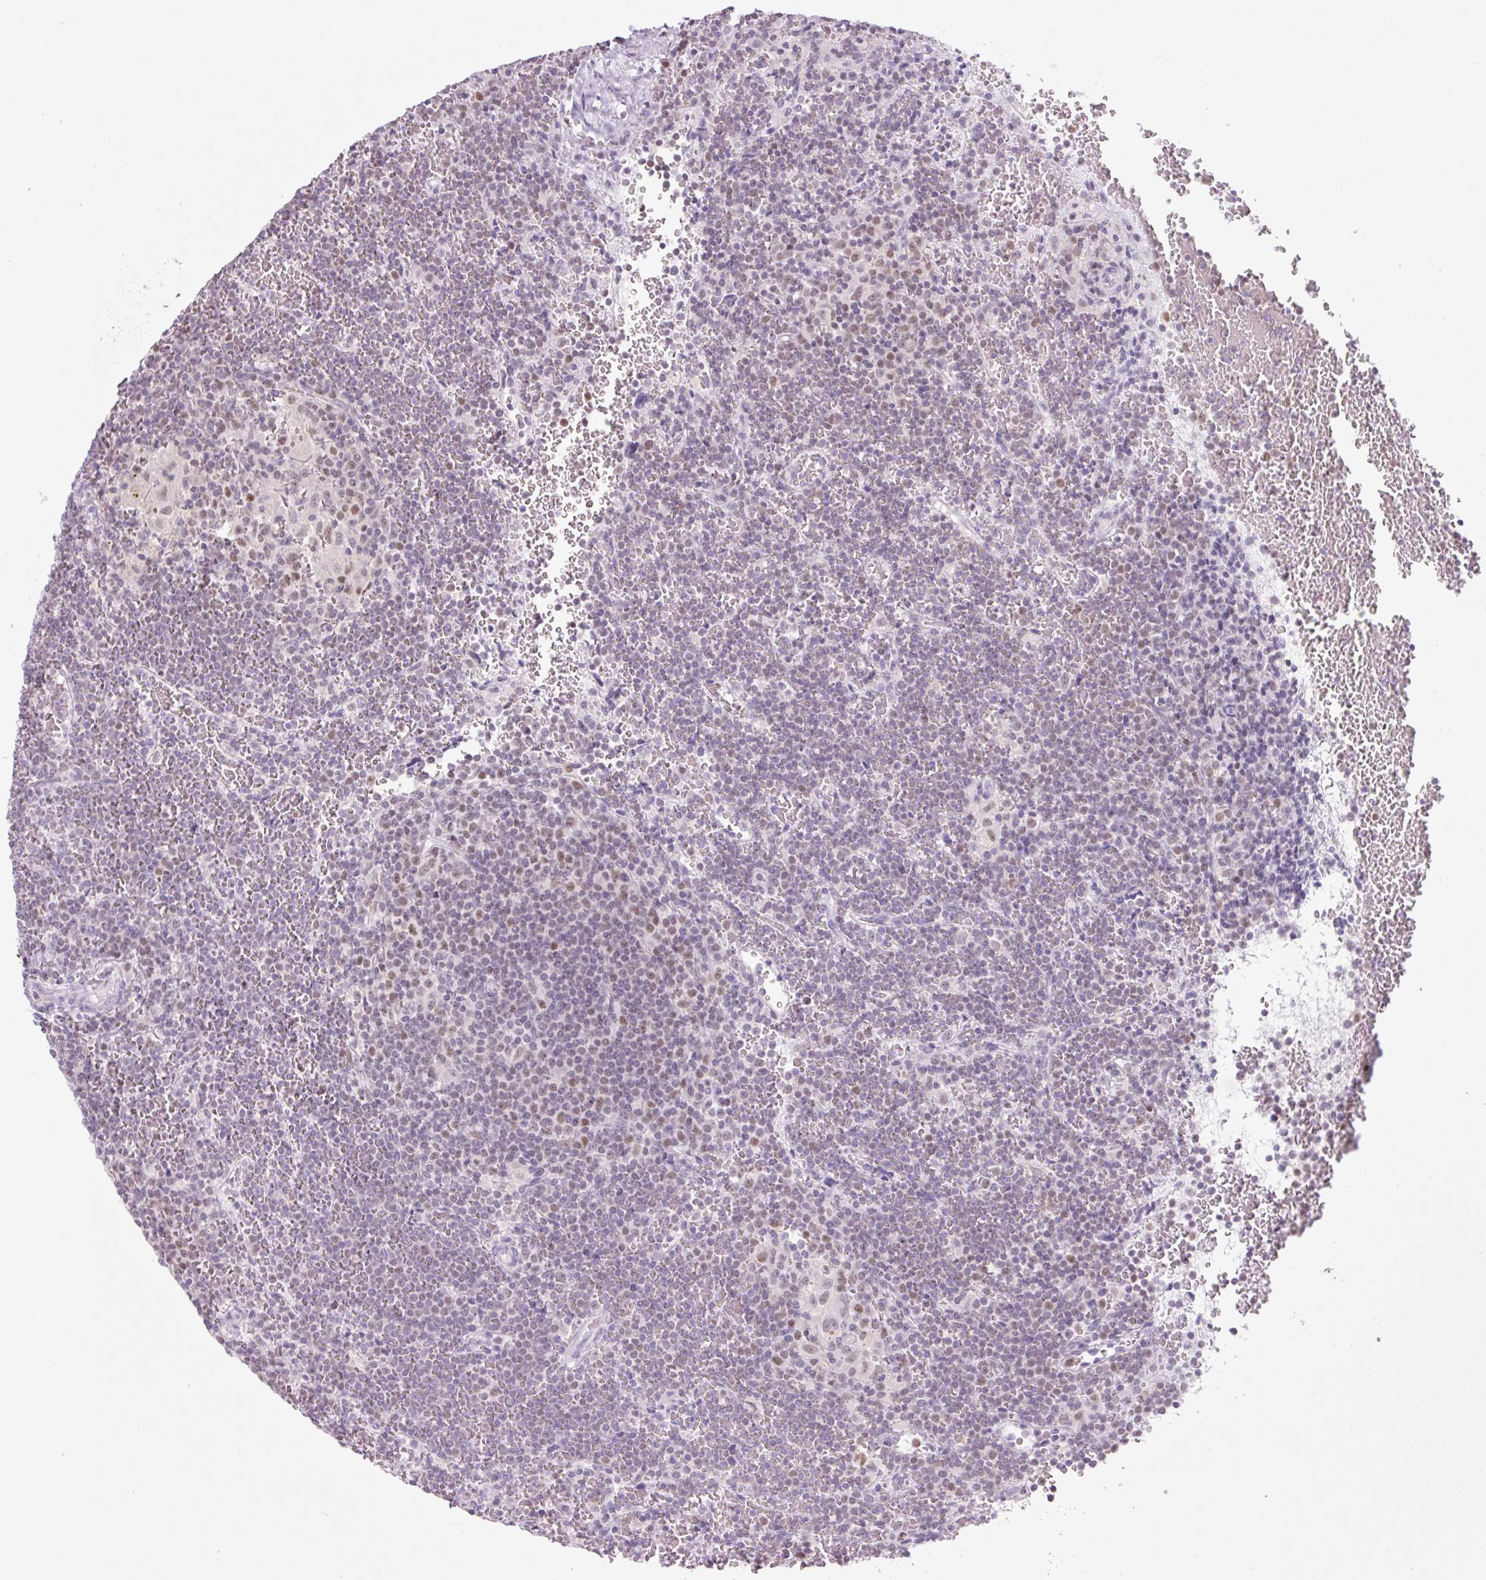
{"staining": {"intensity": "weak", "quantity": "<25%", "location": "nuclear"}, "tissue": "lymphoma", "cell_type": "Tumor cells", "image_type": "cancer", "snomed": [{"axis": "morphology", "description": "Malignant lymphoma, non-Hodgkin's type, Low grade"}, {"axis": "topography", "description": "Spleen"}], "caption": "Malignant lymphoma, non-Hodgkin's type (low-grade) was stained to show a protein in brown. There is no significant expression in tumor cells.", "gene": "TLE3", "patient": {"sex": "female", "age": 19}}